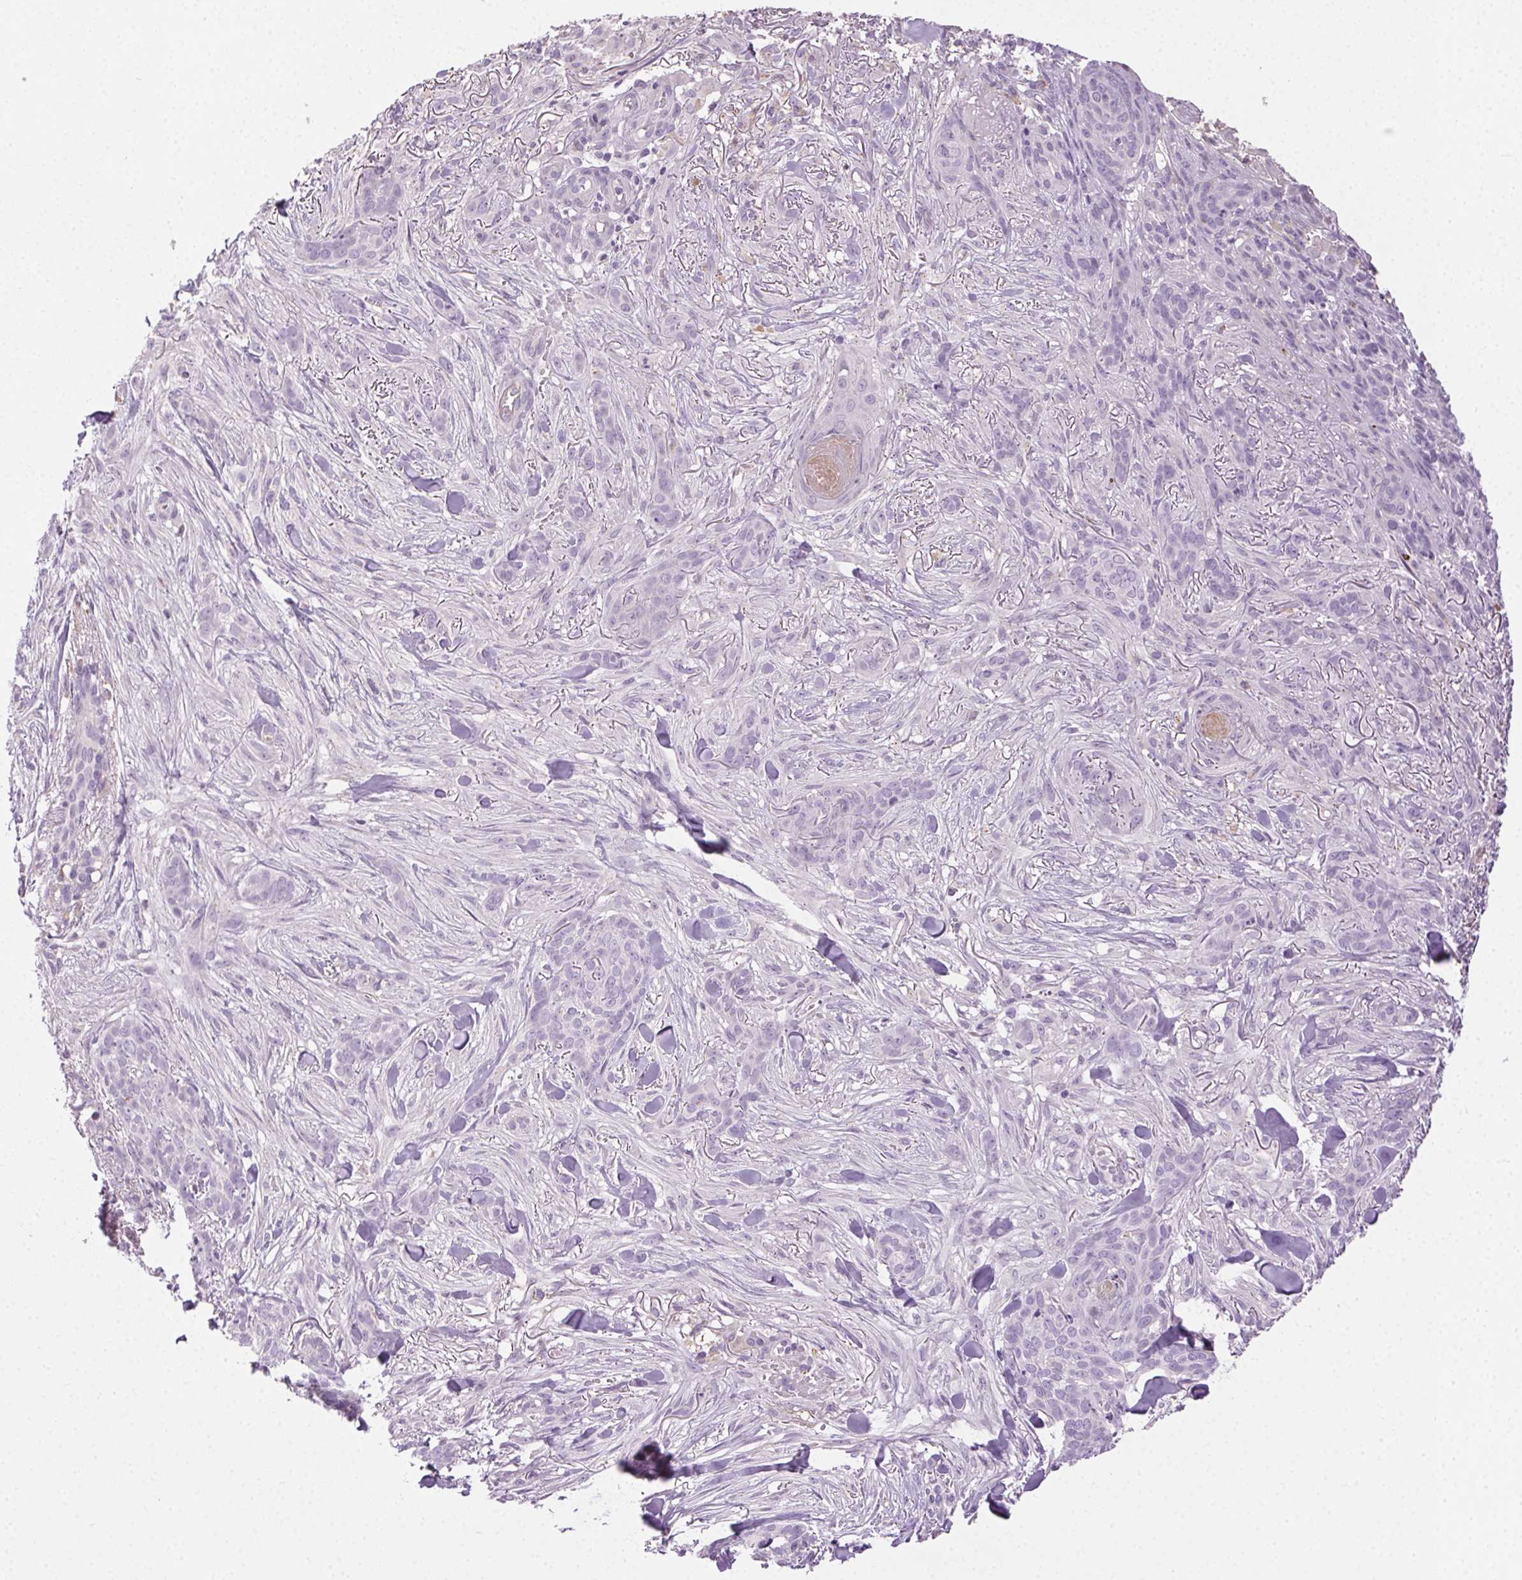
{"staining": {"intensity": "negative", "quantity": "none", "location": "none"}, "tissue": "skin cancer", "cell_type": "Tumor cells", "image_type": "cancer", "snomed": [{"axis": "morphology", "description": "Basal cell carcinoma"}, {"axis": "topography", "description": "Skin"}], "caption": "The immunohistochemistry (IHC) image has no significant positivity in tumor cells of skin cancer (basal cell carcinoma) tissue.", "gene": "BPIFB2", "patient": {"sex": "female", "age": 61}}